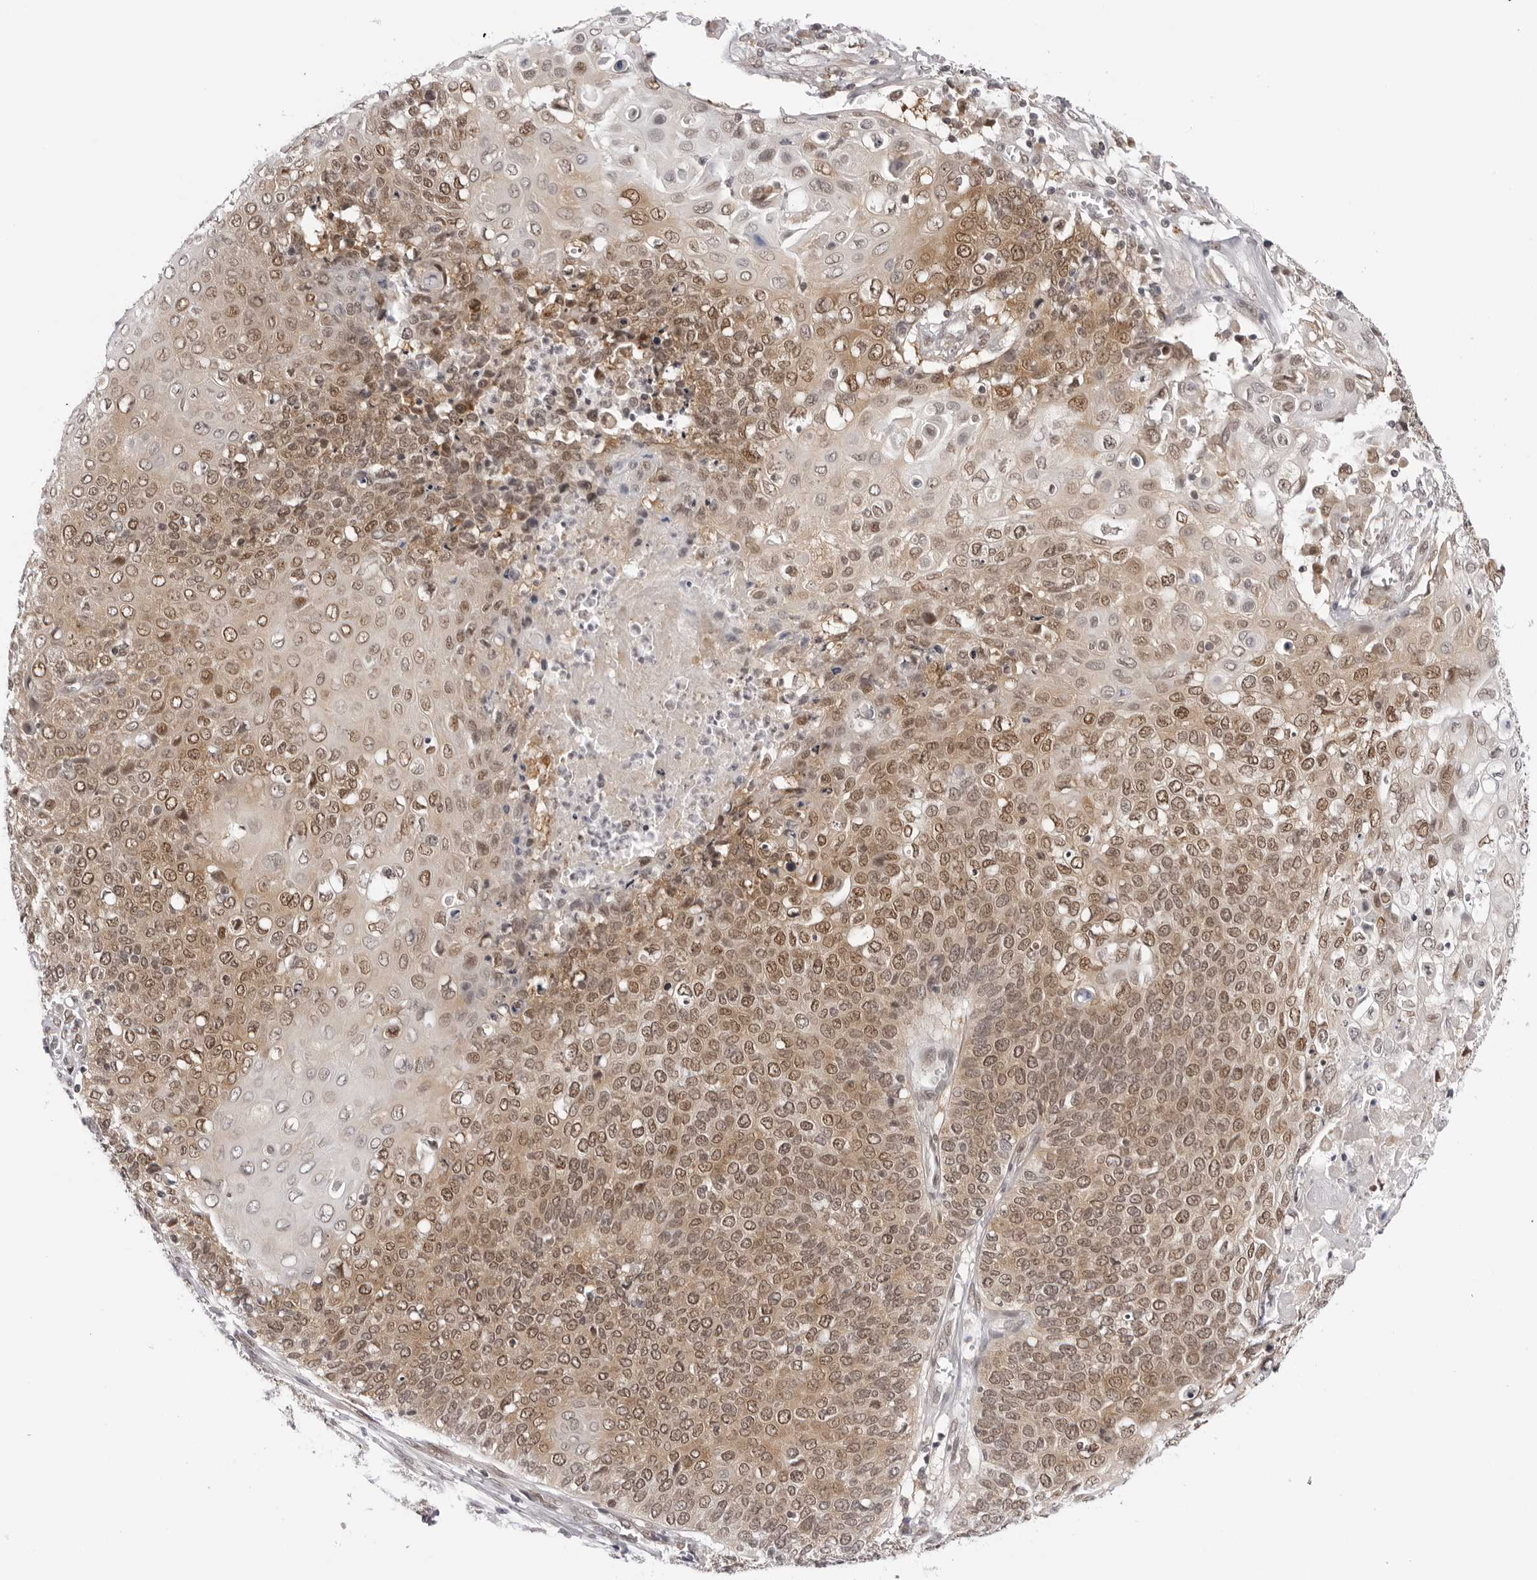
{"staining": {"intensity": "moderate", "quantity": ">75%", "location": "cytoplasmic/membranous,nuclear"}, "tissue": "cervical cancer", "cell_type": "Tumor cells", "image_type": "cancer", "snomed": [{"axis": "morphology", "description": "Squamous cell carcinoma, NOS"}, {"axis": "topography", "description": "Cervix"}], "caption": "Immunohistochemistry (DAB) staining of human cervical cancer (squamous cell carcinoma) shows moderate cytoplasmic/membranous and nuclear protein expression in about >75% of tumor cells. The staining was performed using DAB, with brown indicating positive protein expression. Nuclei are stained blue with hematoxylin.", "gene": "WDR77", "patient": {"sex": "female", "age": 39}}